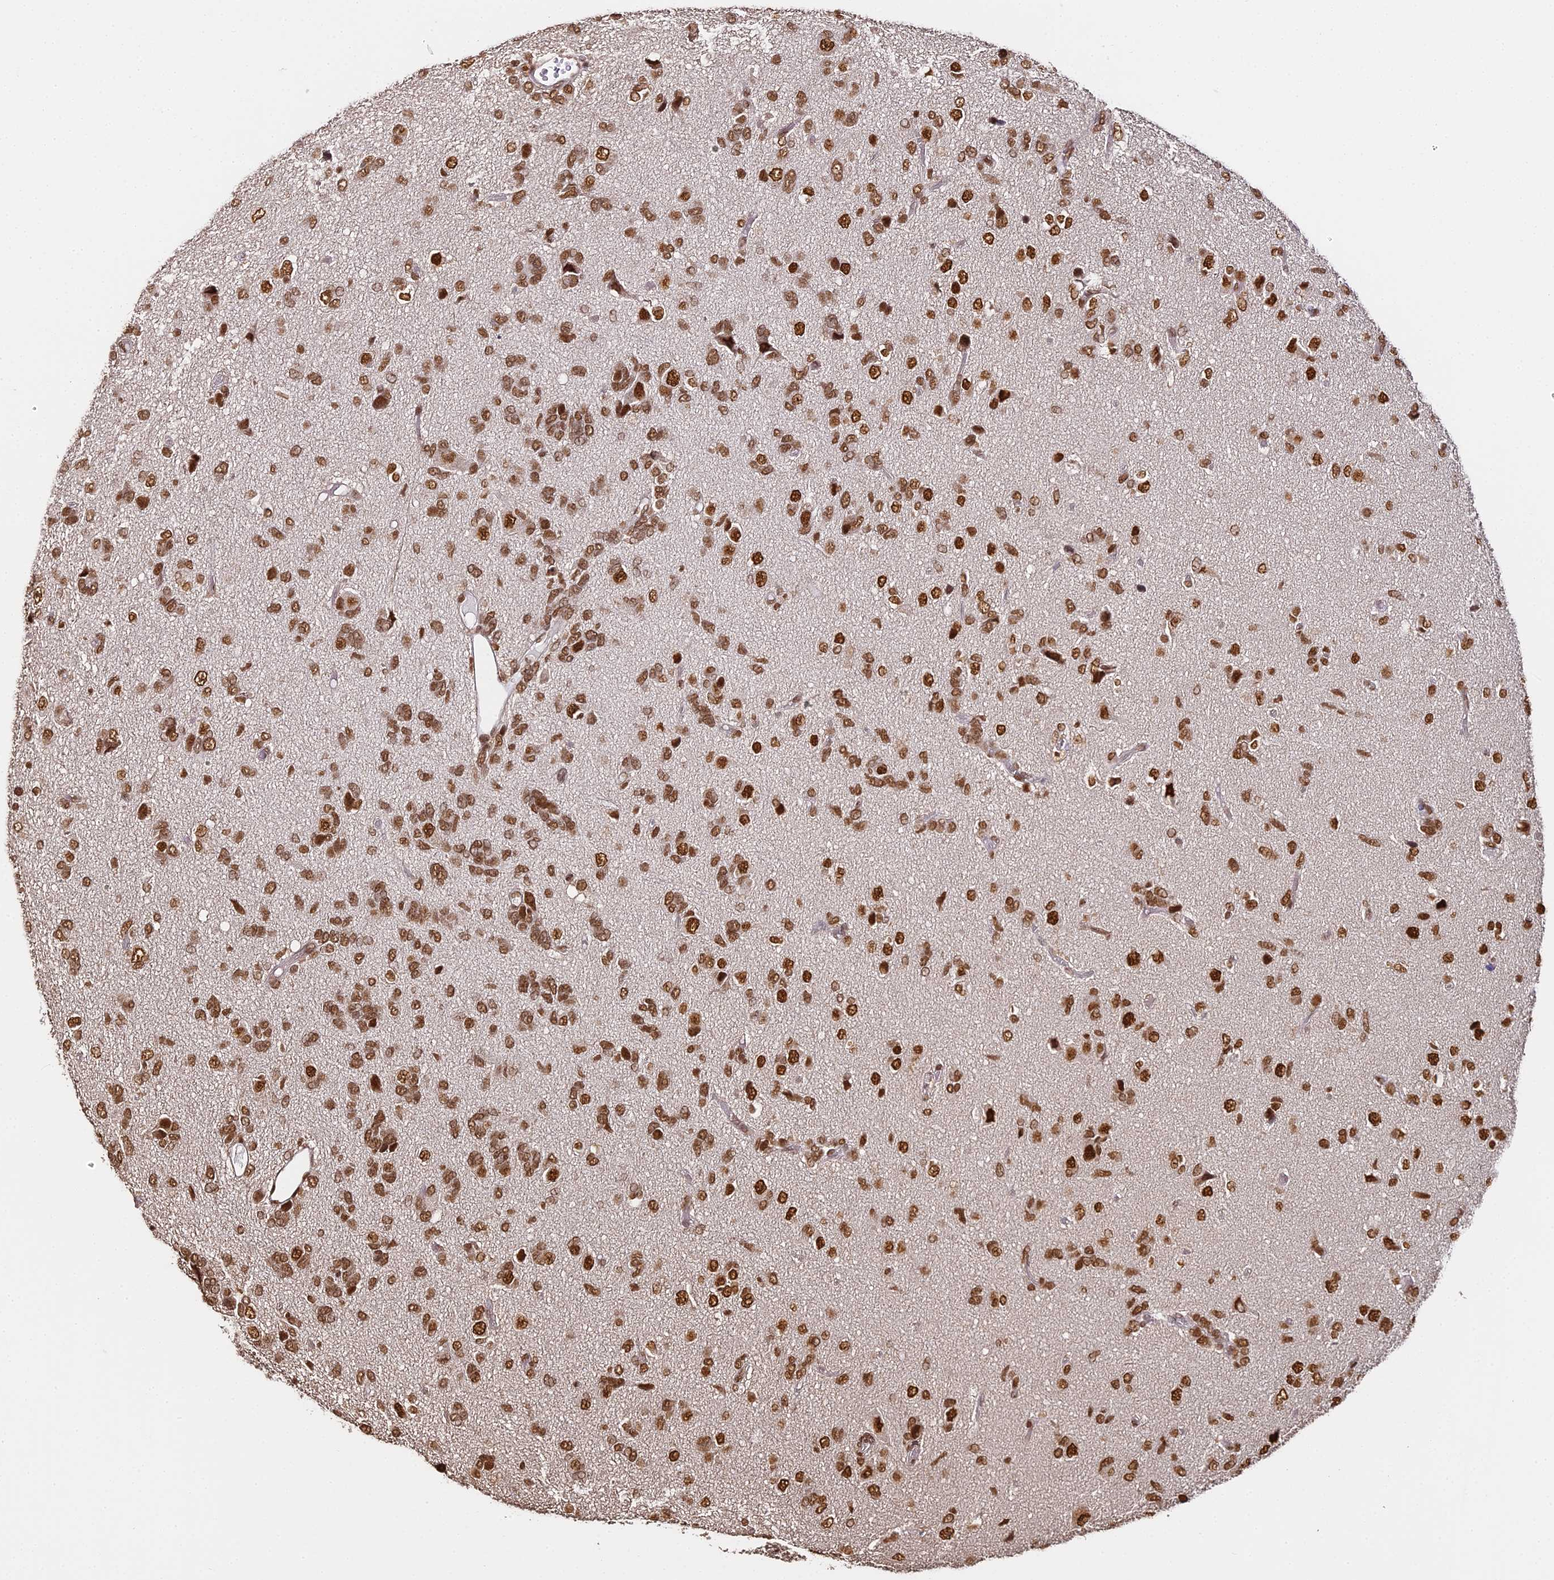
{"staining": {"intensity": "strong", "quantity": ">75%", "location": "nuclear"}, "tissue": "glioma", "cell_type": "Tumor cells", "image_type": "cancer", "snomed": [{"axis": "morphology", "description": "Glioma, malignant, High grade"}, {"axis": "topography", "description": "Brain"}], "caption": "Malignant high-grade glioma stained for a protein displays strong nuclear positivity in tumor cells. (IHC, brightfield microscopy, high magnification).", "gene": "HNRNPA1", "patient": {"sex": "female", "age": 59}}